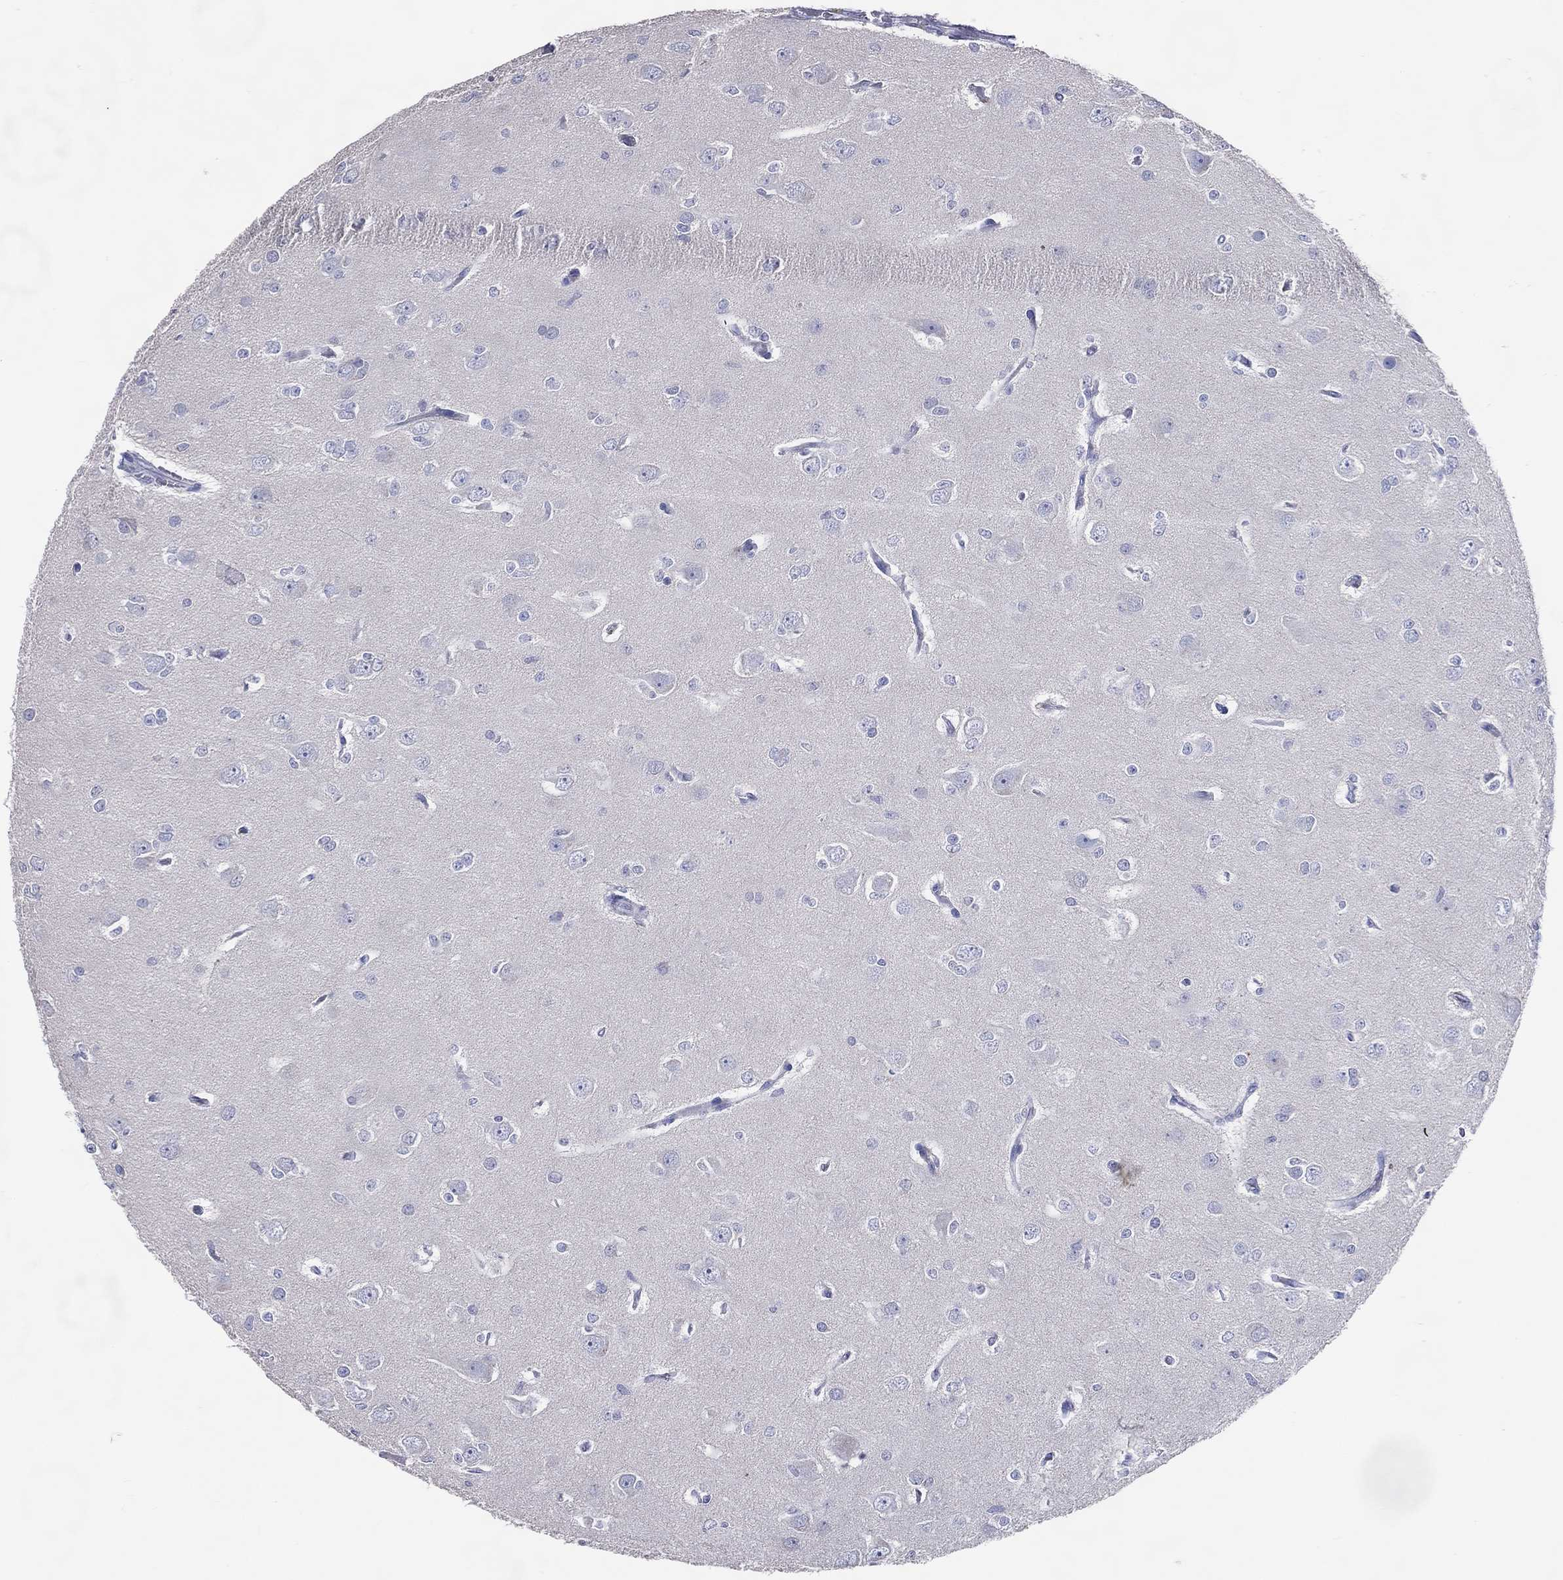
{"staining": {"intensity": "negative", "quantity": "none", "location": "none"}, "tissue": "glioma", "cell_type": "Tumor cells", "image_type": "cancer", "snomed": [{"axis": "morphology", "description": "Glioma, malignant, Low grade"}, {"axis": "topography", "description": "Brain"}], "caption": "There is no significant staining in tumor cells of glioma.", "gene": "DNAH6", "patient": {"sex": "male", "age": 27}}